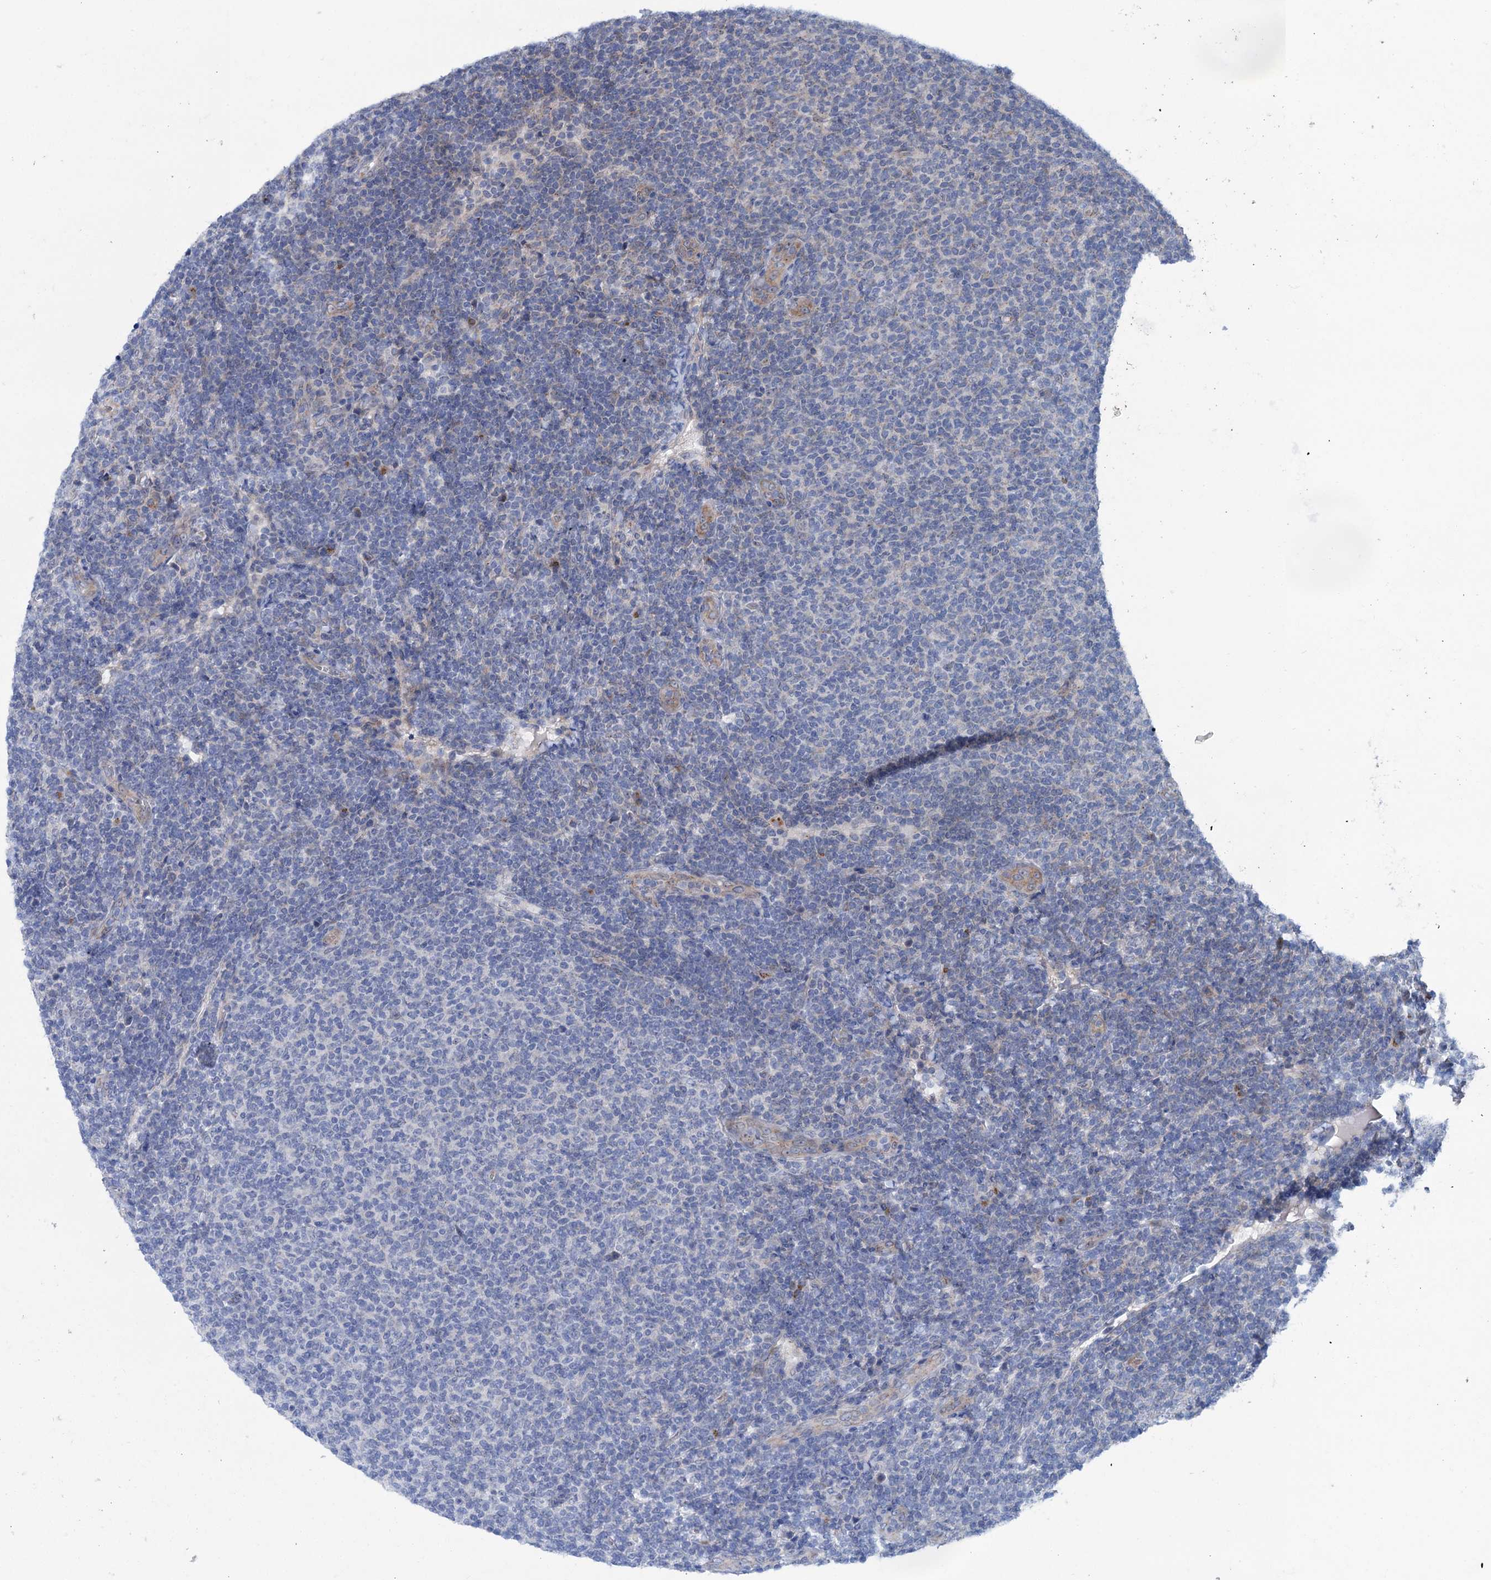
{"staining": {"intensity": "negative", "quantity": "none", "location": "none"}, "tissue": "lymphoma", "cell_type": "Tumor cells", "image_type": "cancer", "snomed": [{"axis": "morphology", "description": "Malignant lymphoma, non-Hodgkin's type, Low grade"}, {"axis": "topography", "description": "Lymph node"}], "caption": "Protein analysis of malignant lymphoma, non-Hodgkin's type (low-grade) demonstrates no significant staining in tumor cells. (DAB IHC, high magnification).", "gene": "EYA4", "patient": {"sex": "male", "age": 66}}